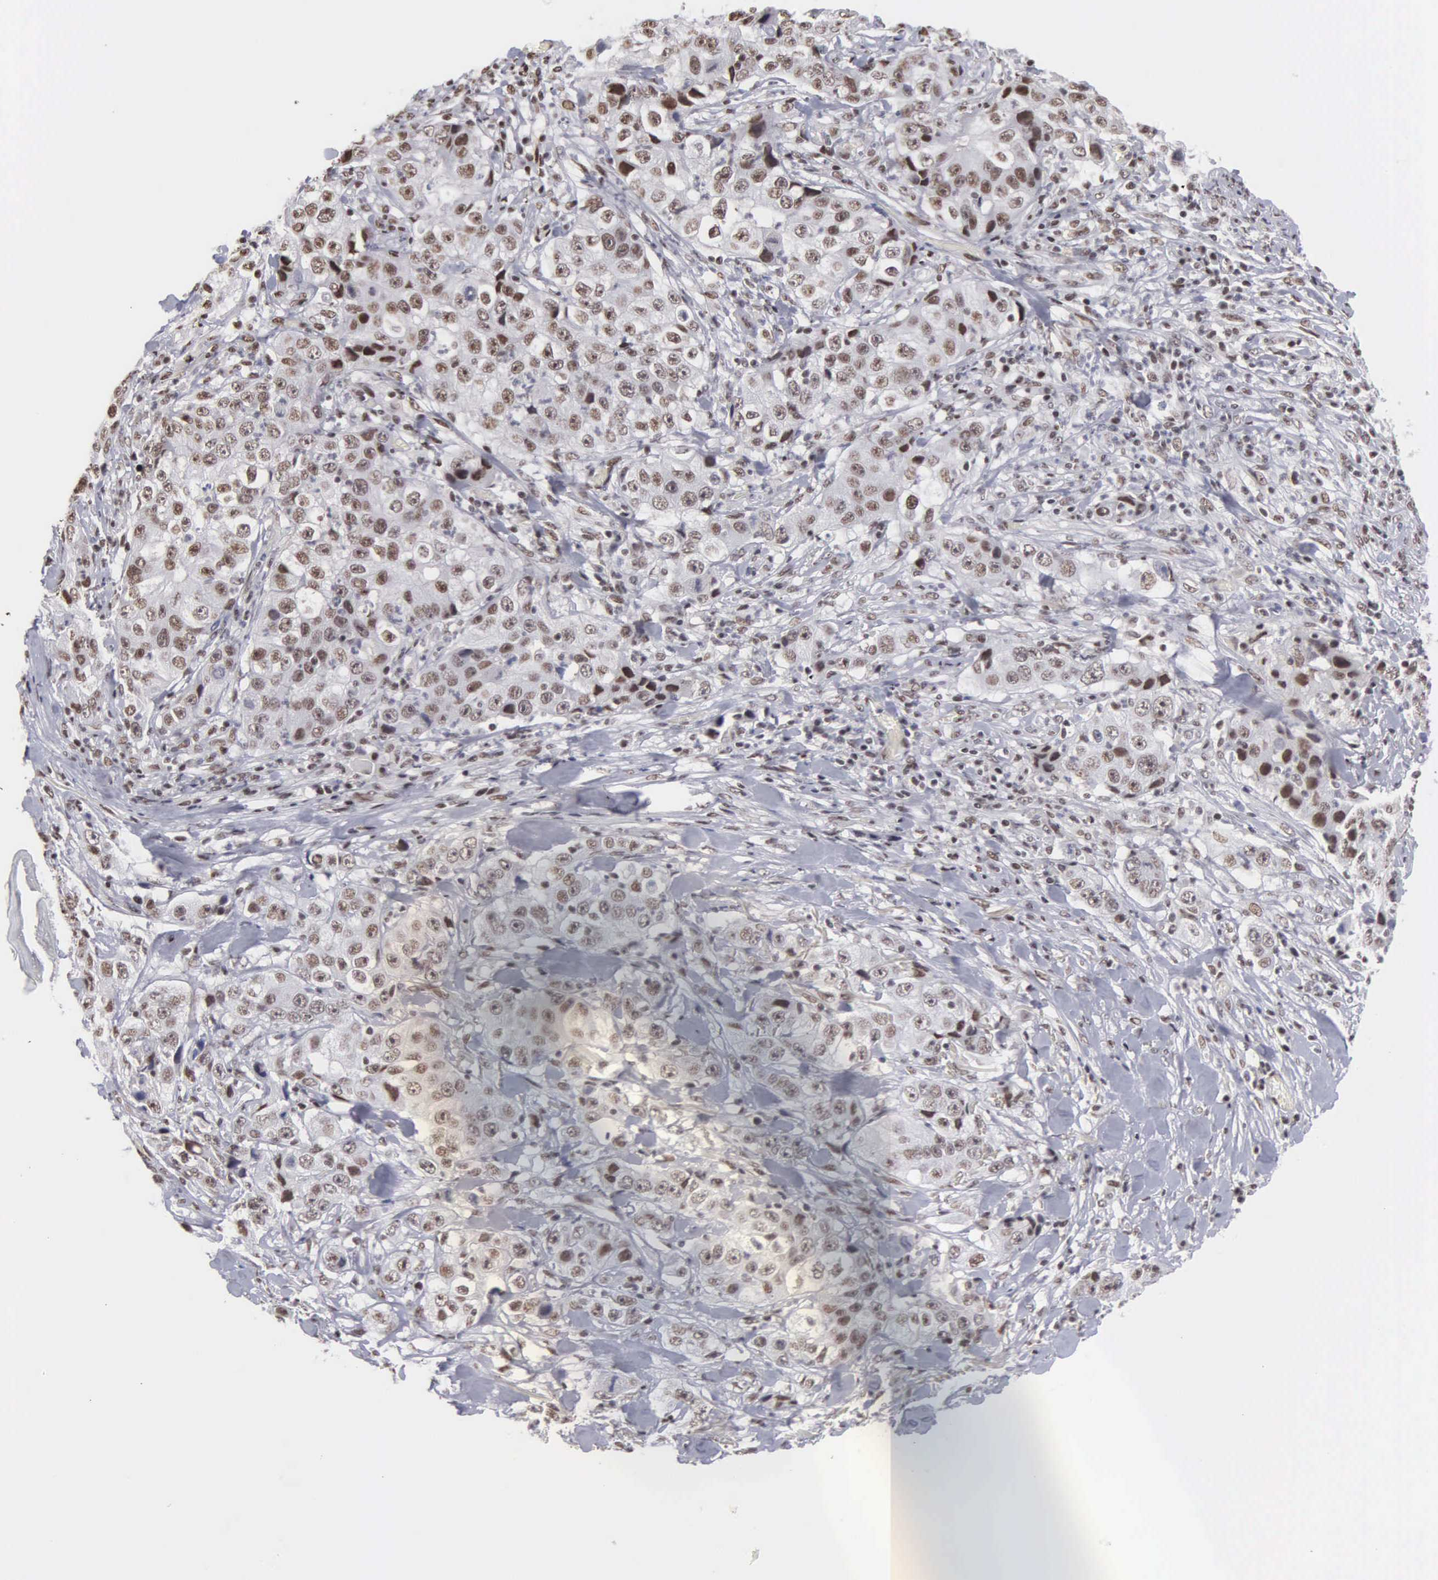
{"staining": {"intensity": "moderate", "quantity": ">75%", "location": "nuclear"}, "tissue": "lung cancer", "cell_type": "Tumor cells", "image_type": "cancer", "snomed": [{"axis": "morphology", "description": "Squamous cell carcinoma, NOS"}, {"axis": "topography", "description": "Lung"}], "caption": "The micrograph reveals immunohistochemical staining of lung cancer (squamous cell carcinoma). There is moderate nuclear positivity is seen in approximately >75% of tumor cells. The staining was performed using DAB, with brown indicating positive protein expression. Nuclei are stained blue with hematoxylin.", "gene": "KIAA0586", "patient": {"sex": "male", "age": 64}}